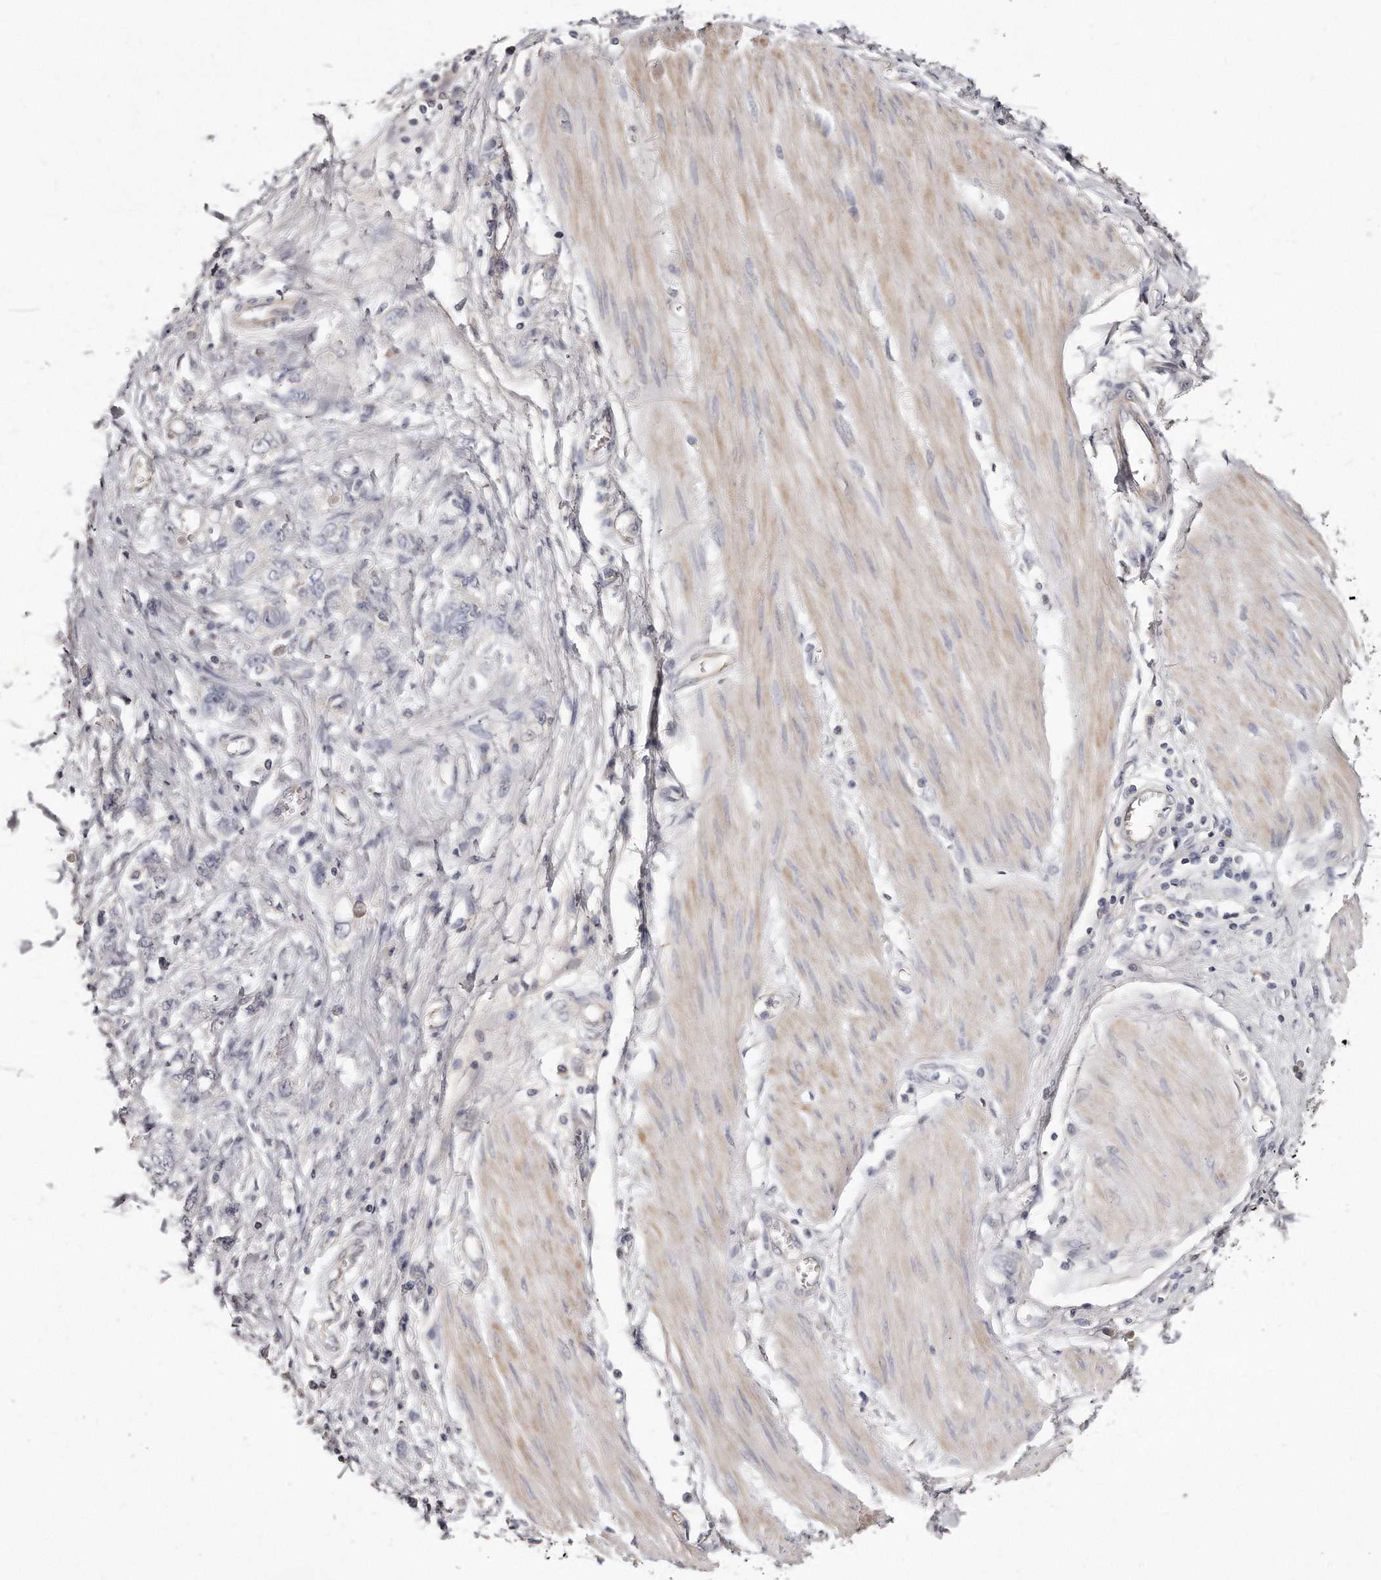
{"staining": {"intensity": "negative", "quantity": "none", "location": "none"}, "tissue": "stomach cancer", "cell_type": "Tumor cells", "image_type": "cancer", "snomed": [{"axis": "morphology", "description": "Adenocarcinoma, NOS"}, {"axis": "topography", "description": "Stomach"}], "caption": "Immunohistochemical staining of stomach cancer (adenocarcinoma) demonstrates no significant staining in tumor cells.", "gene": "TTLL4", "patient": {"sex": "female", "age": 76}}